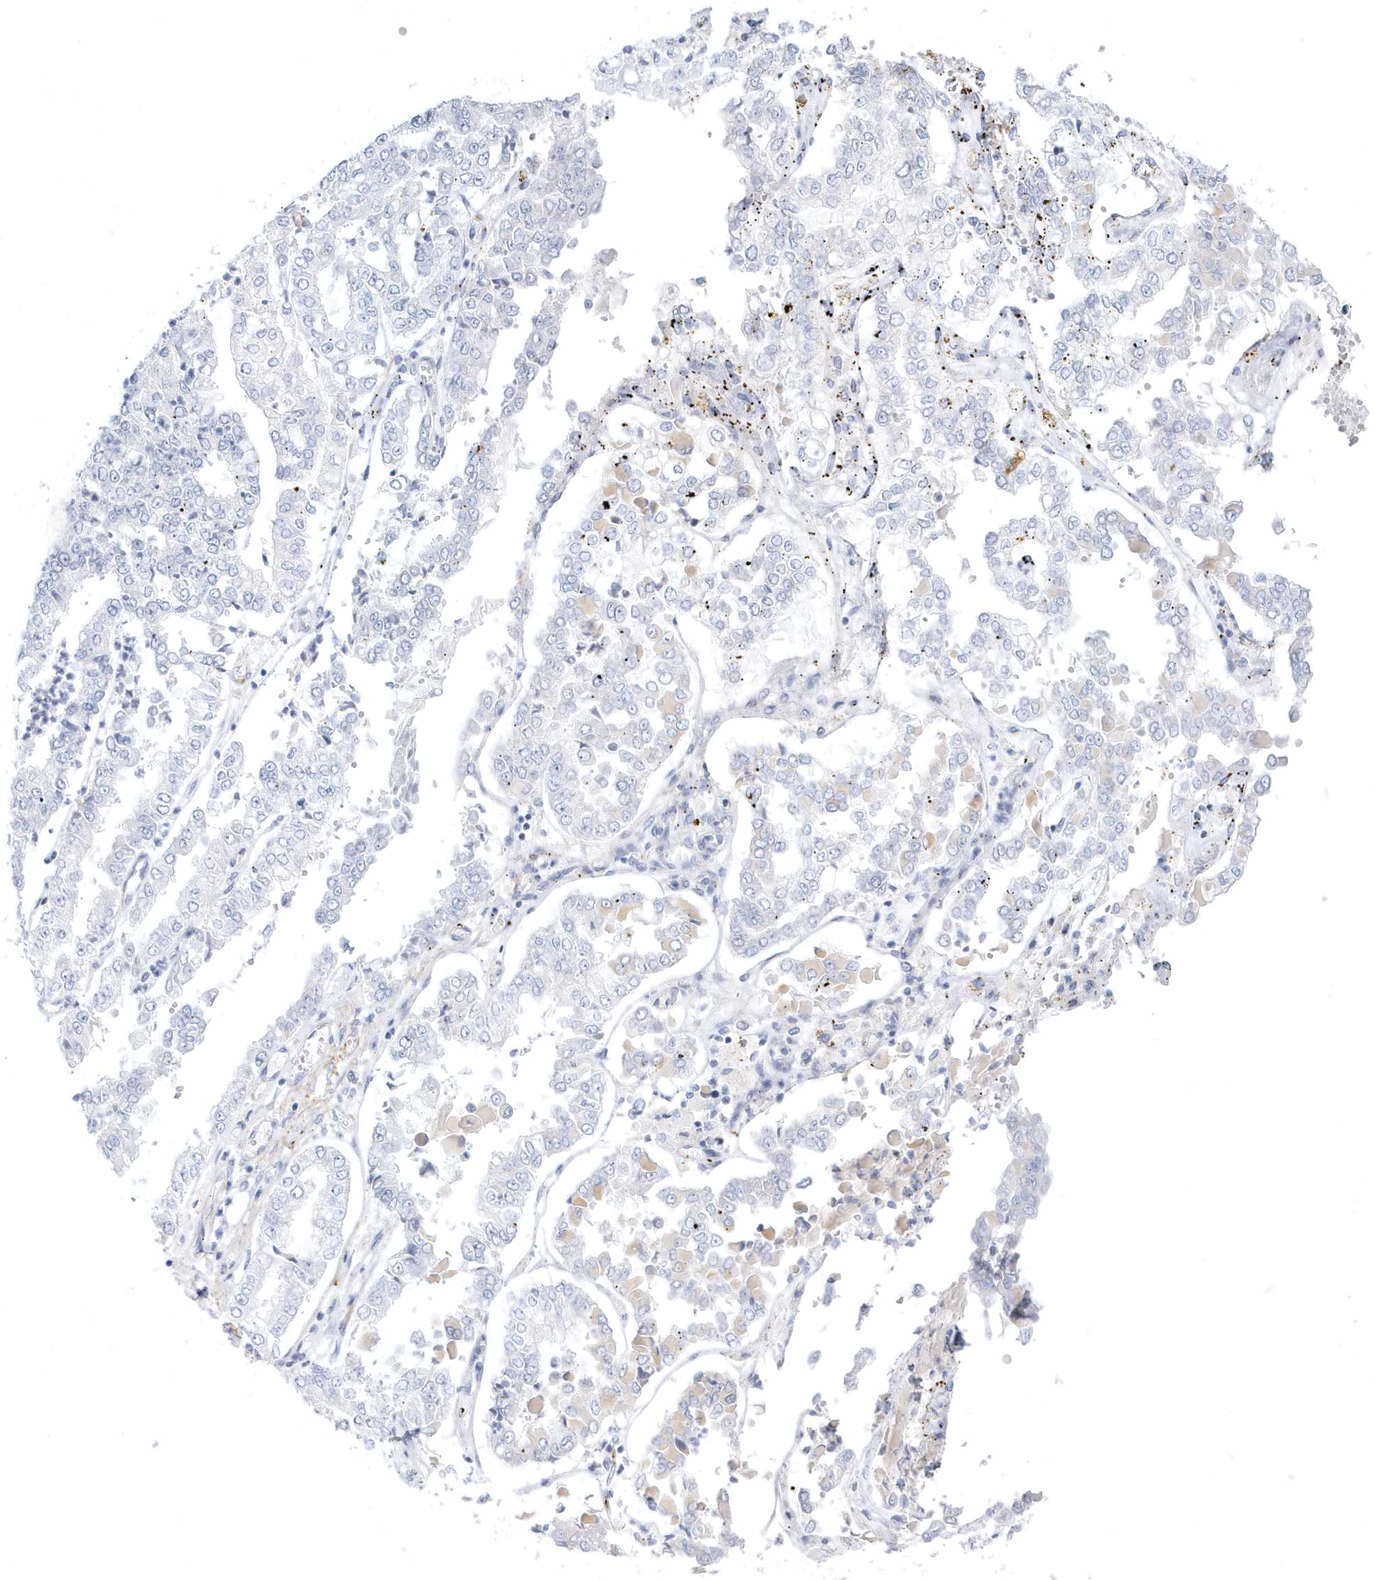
{"staining": {"intensity": "negative", "quantity": "none", "location": "none"}, "tissue": "stomach cancer", "cell_type": "Tumor cells", "image_type": "cancer", "snomed": [{"axis": "morphology", "description": "Adenocarcinoma, NOS"}, {"axis": "topography", "description": "Stomach"}], "caption": "The image exhibits no staining of tumor cells in stomach cancer. The staining is performed using DAB (3,3'-diaminobenzidine) brown chromogen with nuclei counter-stained in using hematoxylin.", "gene": "WDR27", "patient": {"sex": "male", "age": 76}}